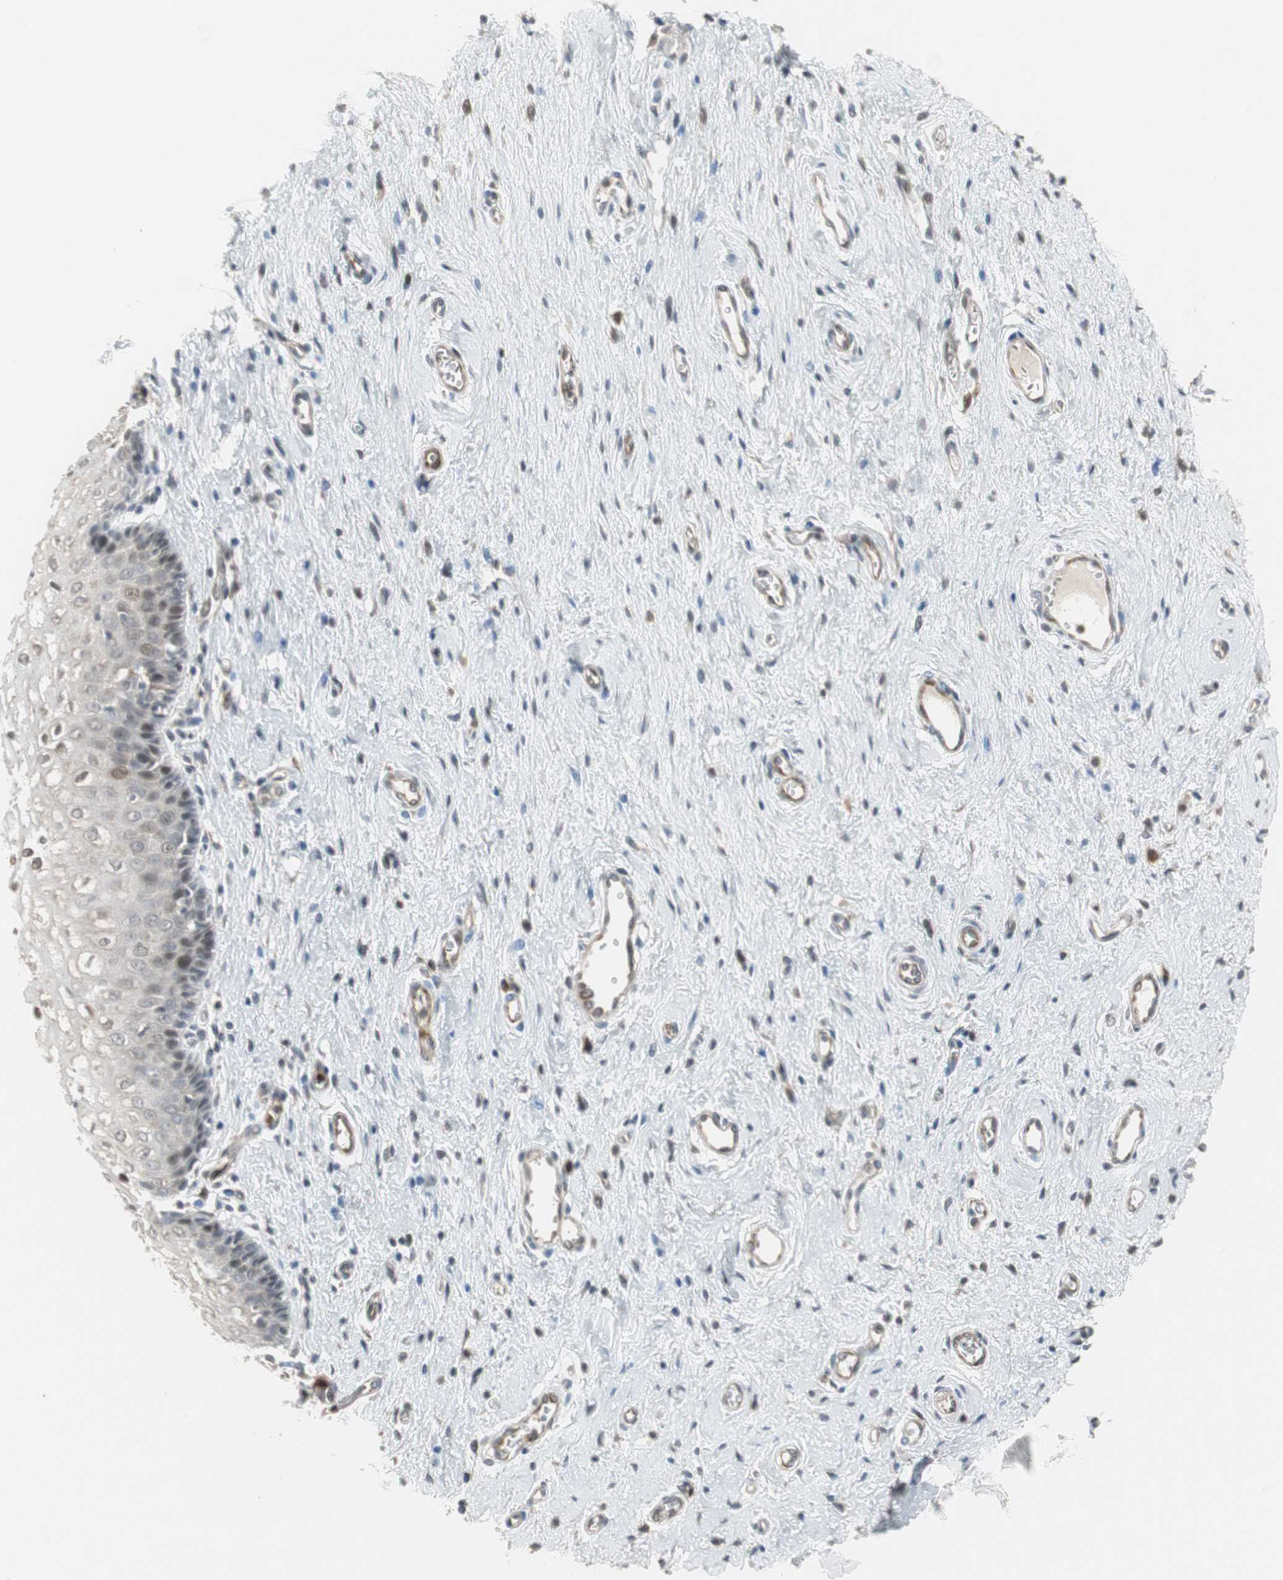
{"staining": {"intensity": "weak", "quantity": "<25%", "location": "nuclear"}, "tissue": "vagina", "cell_type": "Squamous epithelial cells", "image_type": "normal", "snomed": [{"axis": "morphology", "description": "Normal tissue, NOS"}, {"axis": "topography", "description": "Soft tissue"}, {"axis": "topography", "description": "Vagina"}], "caption": "Immunohistochemical staining of benign vagina demonstrates no significant positivity in squamous epithelial cells. (DAB (3,3'-diaminobenzidine) immunohistochemistry with hematoxylin counter stain).", "gene": "SNX4", "patient": {"sex": "female", "age": 61}}